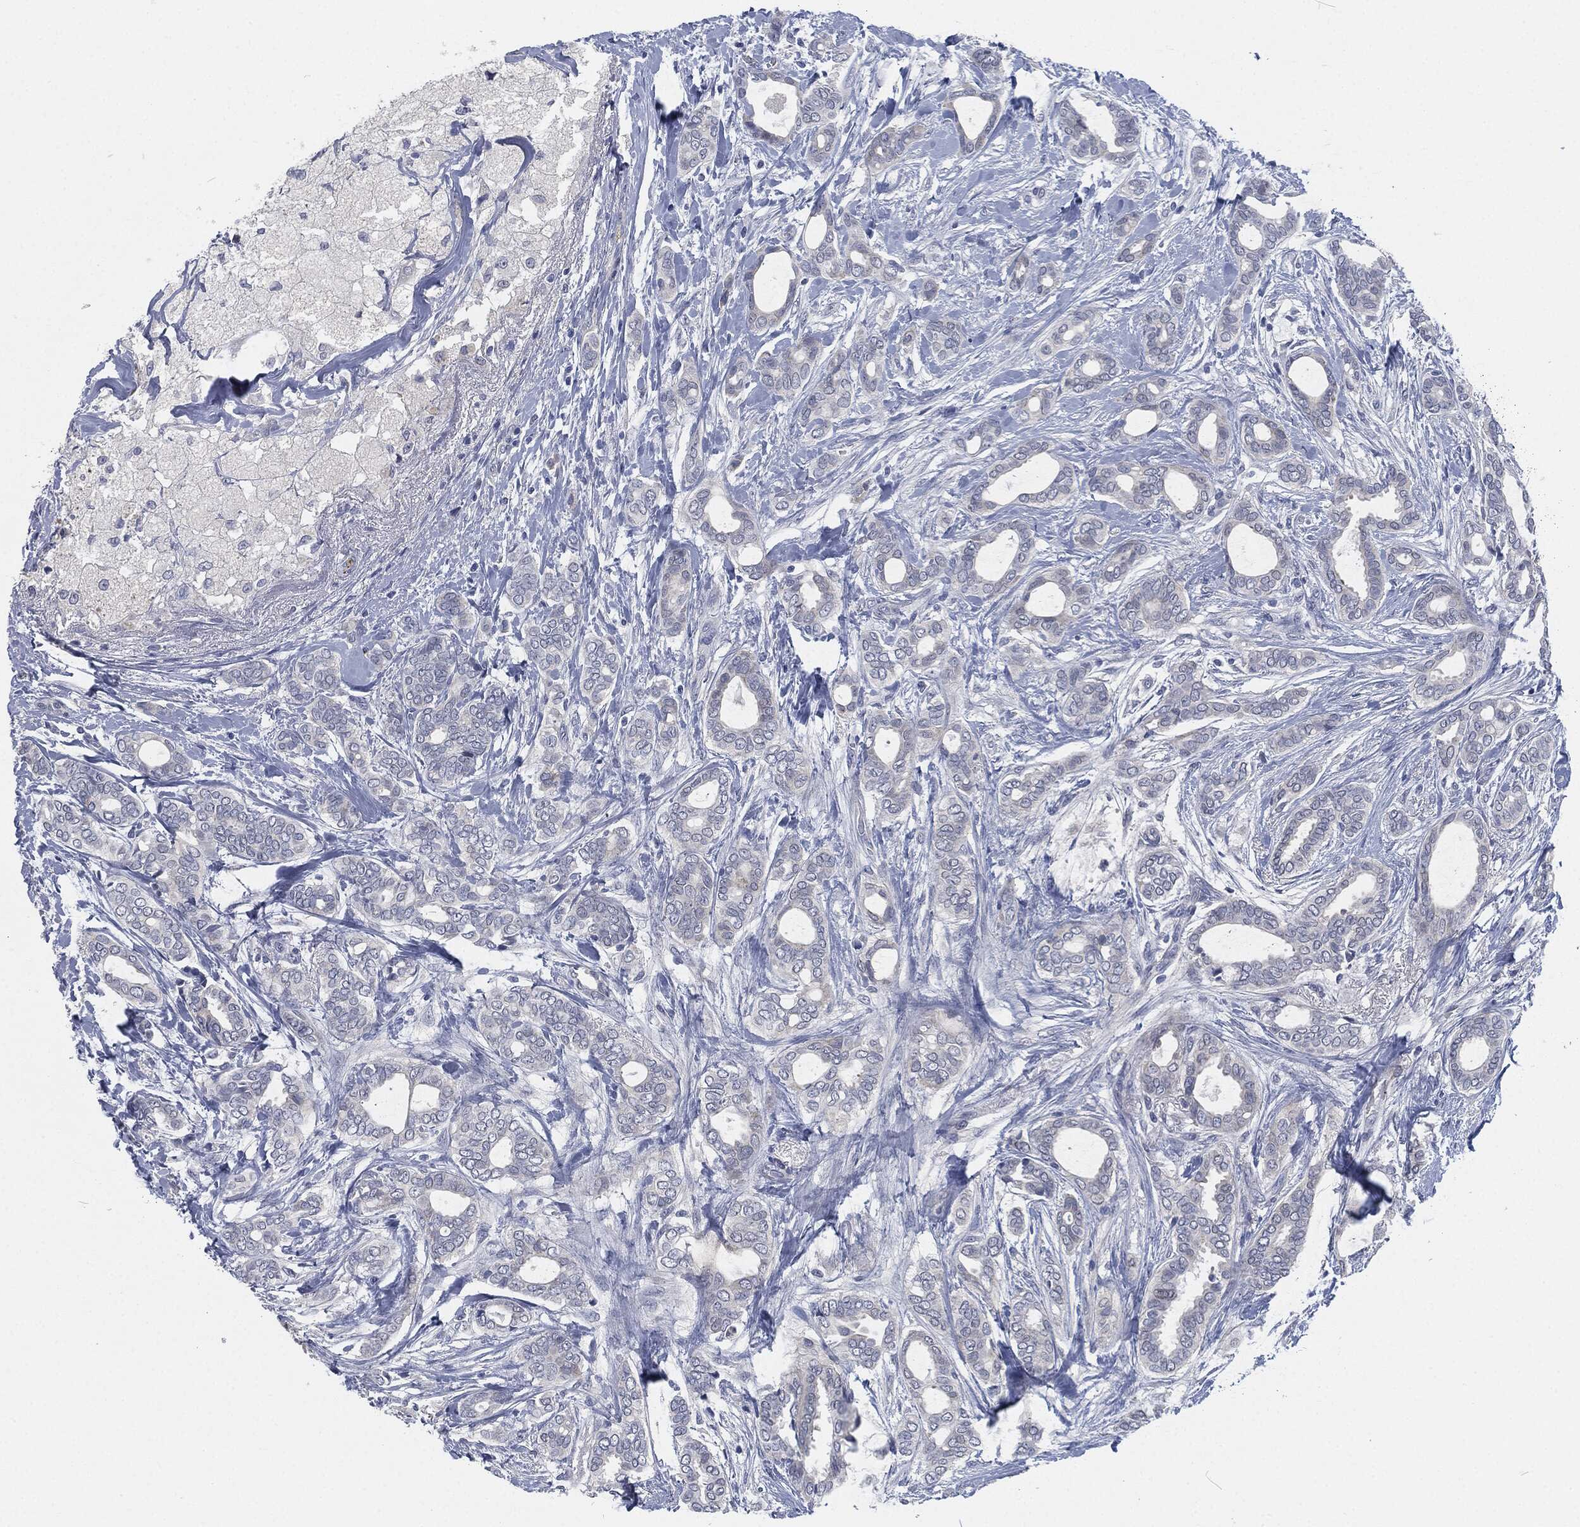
{"staining": {"intensity": "negative", "quantity": "none", "location": "none"}, "tissue": "breast cancer", "cell_type": "Tumor cells", "image_type": "cancer", "snomed": [{"axis": "morphology", "description": "Duct carcinoma"}, {"axis": "topography", "description": "Breast"}], "caption": "This image is of breast intraductal carcinoma stained with immunohistochemistry to label a protein in brown with the nuclei are counter-stained blue. There is no staining in tumor cells.", "gene": "MPO", "patient": {"sex": "female", "age": 51}}